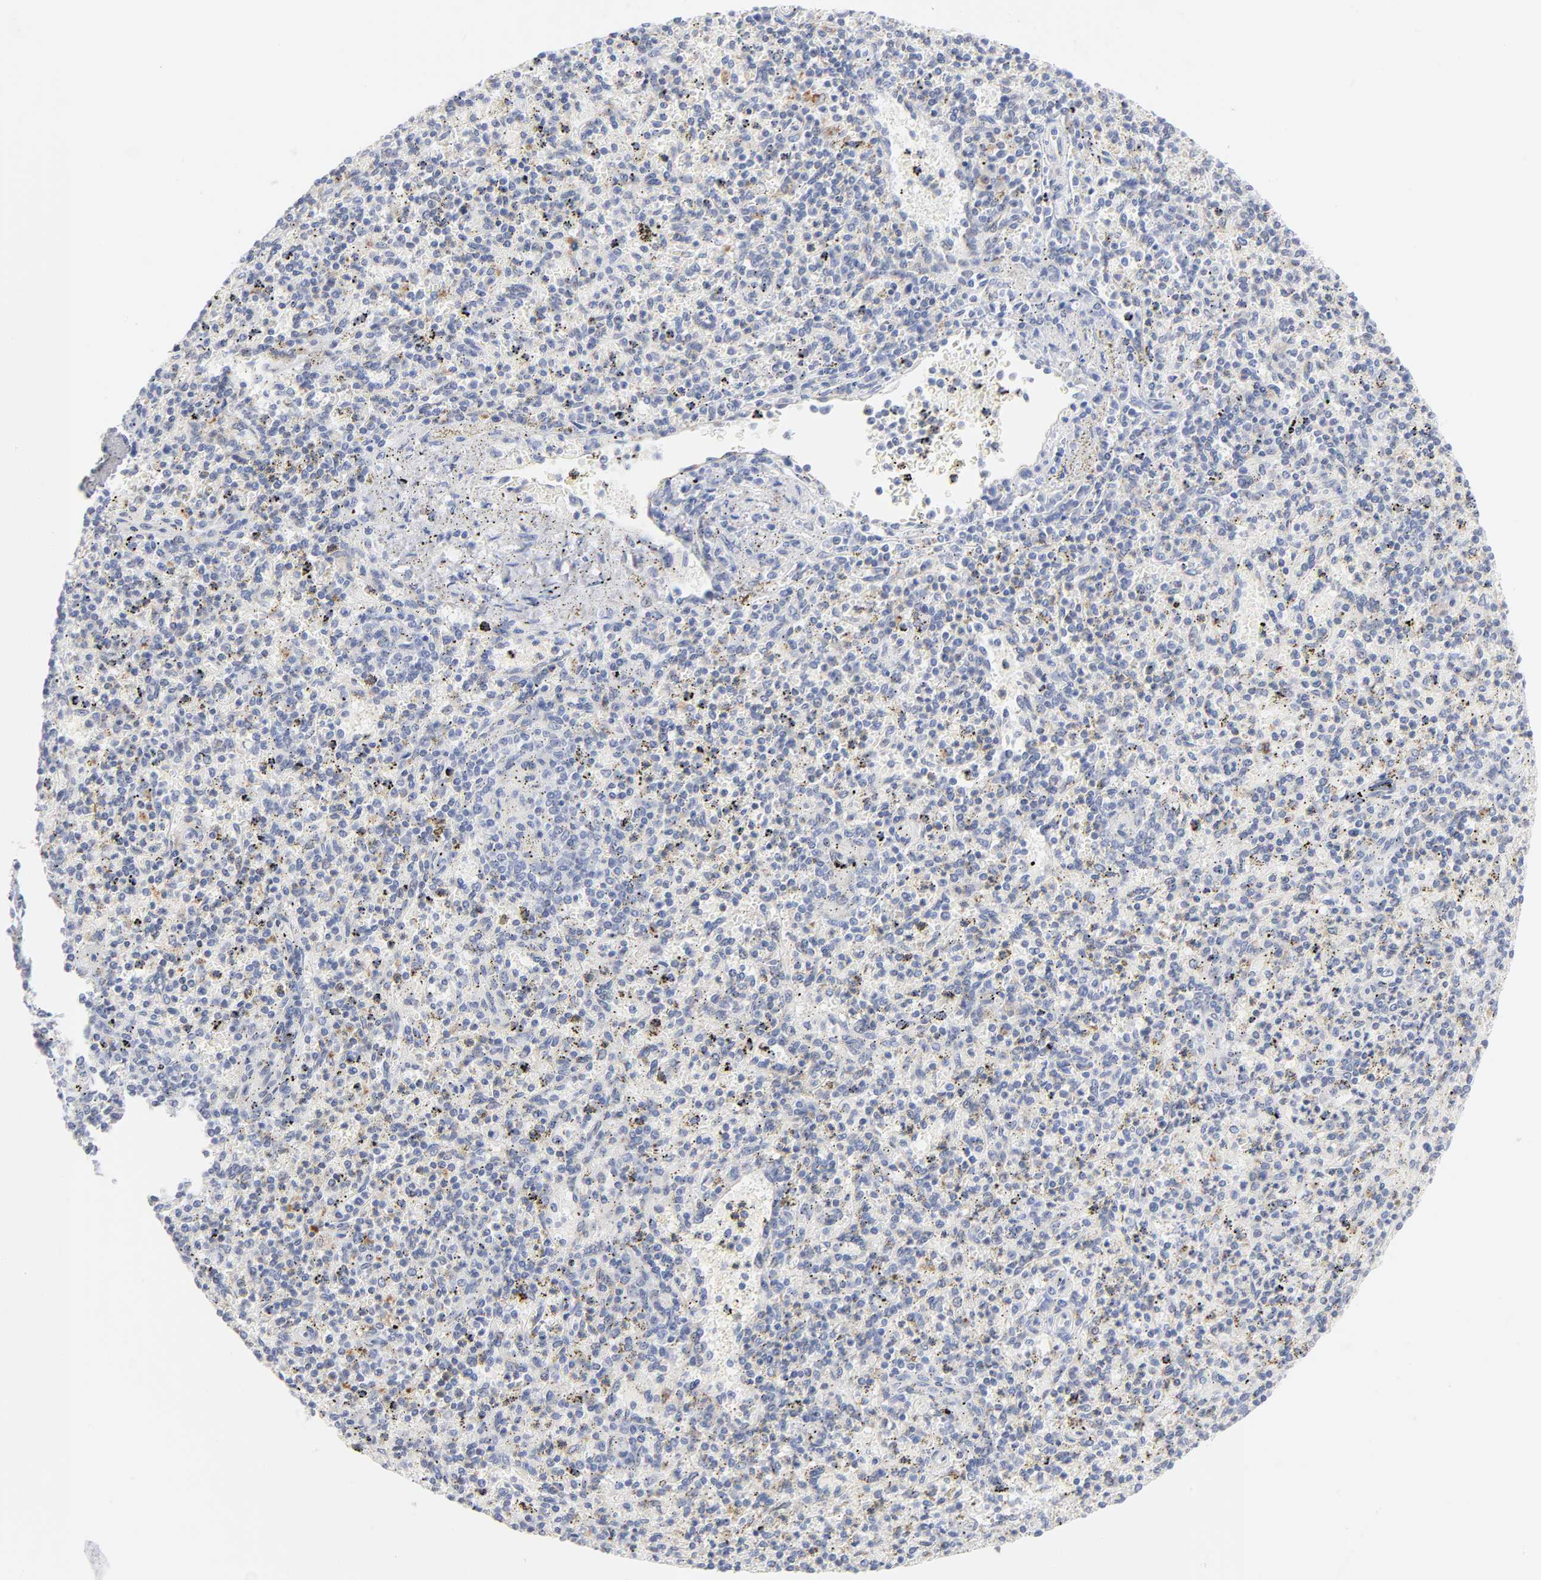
{"staining": {"intensity": "negative", "quantity": "none", "location": "none"}, "tissue": "spleen", "cell_type": "Cells in red pulp", "image_type": "normal", "snomed": [{"axis": "morphology", "description": "Normal tissue, NOS"}, {"axis": "topography", "description": "Spleen"}], "caption": "Unremarkable spleen was stained to show a protein in brown. There is no significant expression in cells in red pulp. Brightfield microscopy of IHC stained with DAB (3,3'-diaminobenzidine) (brown) and hematoxylin (blue), captured at high magnification.", "gene": "LTBP2", "patient": {"sex": "male", "age": 72}}